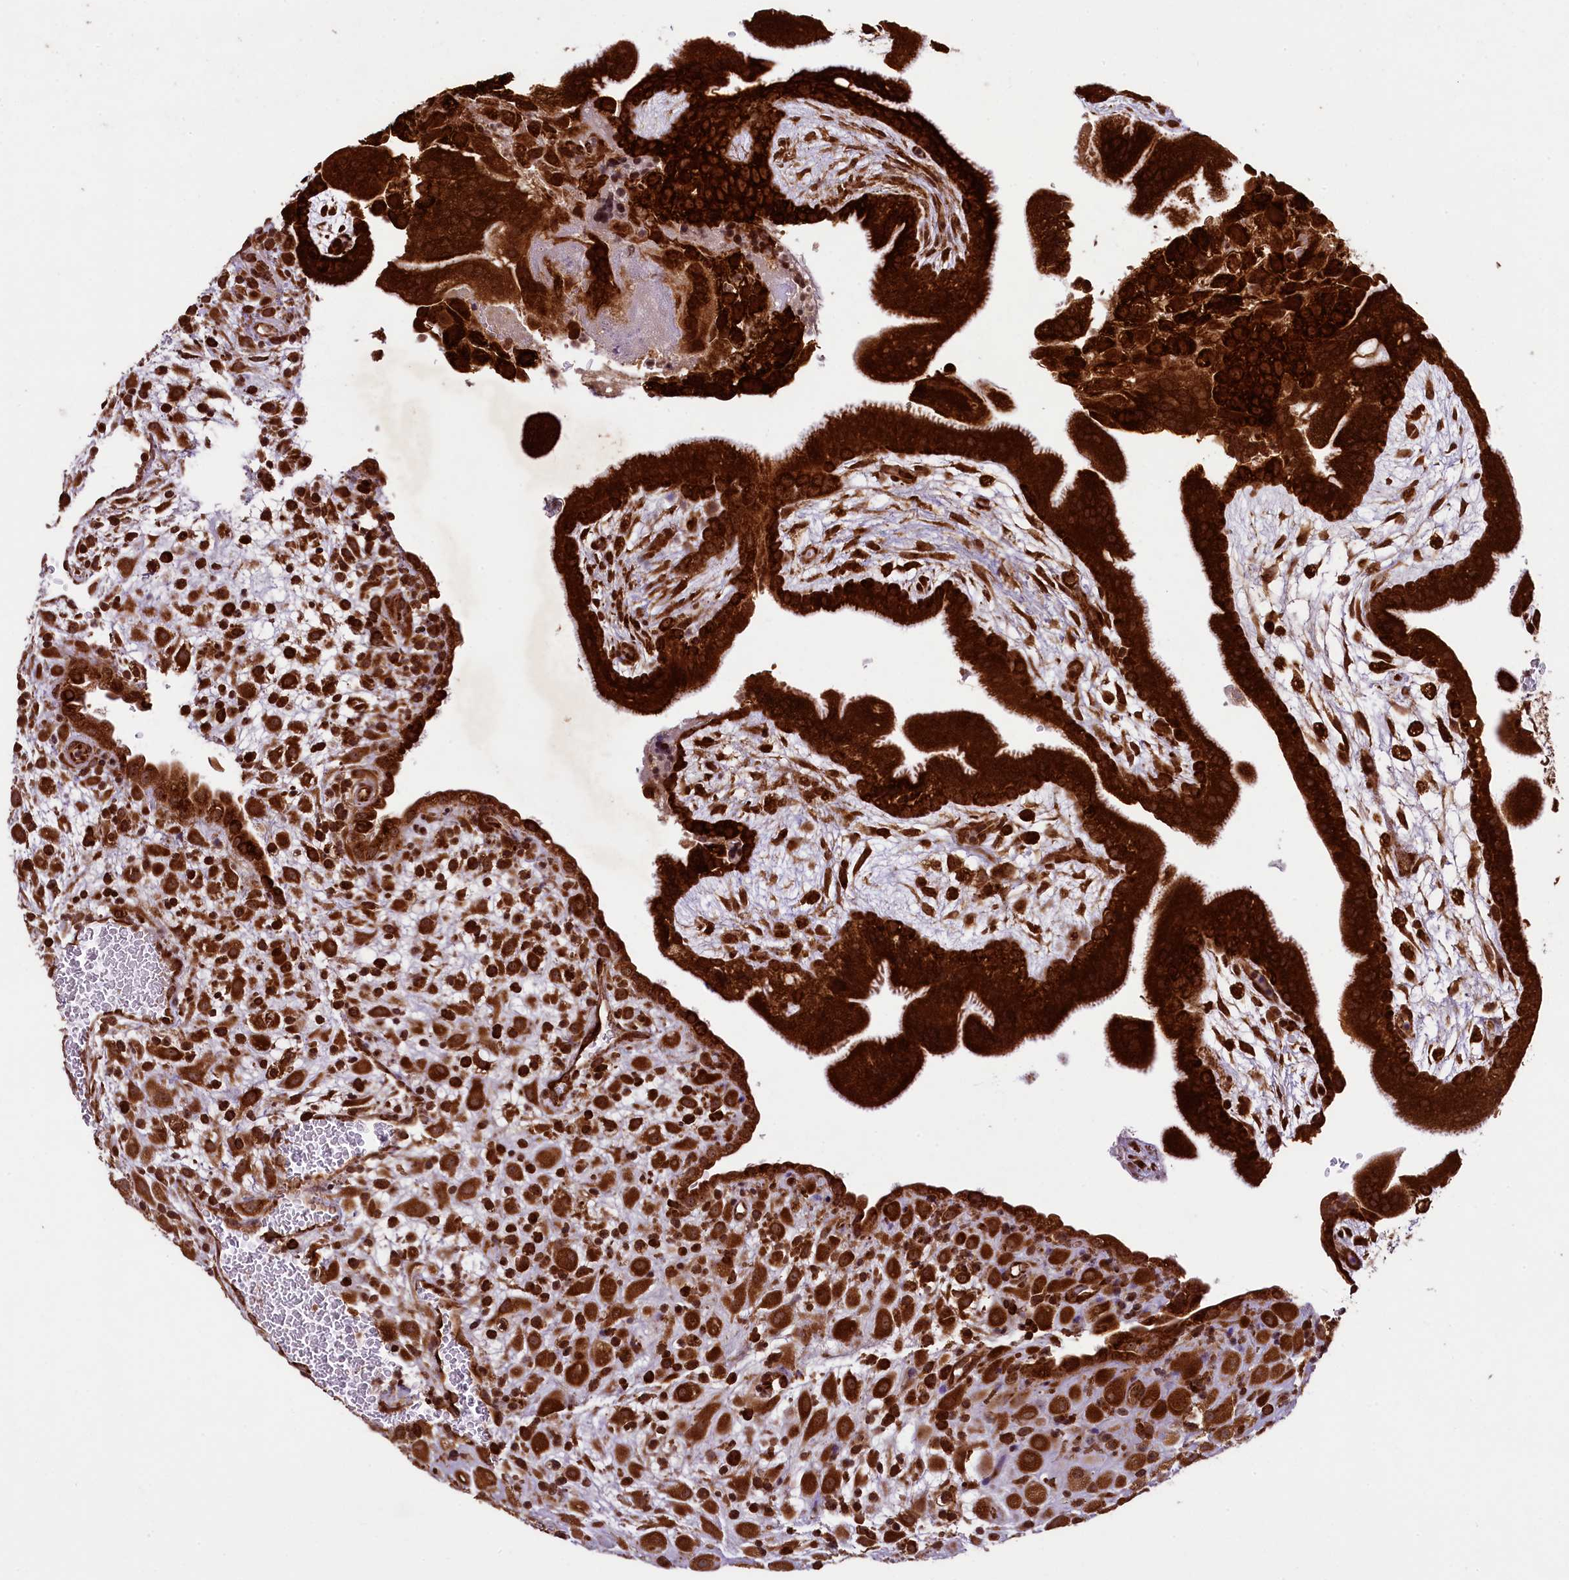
{"staining": {"intensity": "strong", "quantity": ">75%", "location": "cytoplasmic/membranous"}, "tissue": "placenta", "cell_type": "Decidual cells", "image_type": "normal", "snomed": [{"axis": "morphology", "description": "Normal tissue, NOS"}, {"axis": "topography", "description": "Placenta"}], "caption": "High-magnification brightfield microscopy of benign placenta stained with DAB (3,3'-diaminobenzidine) (brown) and counterstained with hematoxylin (blue). decidual cells exhibit strong cytoplasmic/membranous staining is seen in about>75% of cells. The staining was performed using DAB (3,3'-diaminobenzidine) to visualize the protein expression in brown, while the nuclei were stained in blue with hematoxylin (Magnification: 20x).", "gene": "LARP4", "patient": {"sex": "female", "age": 35}}